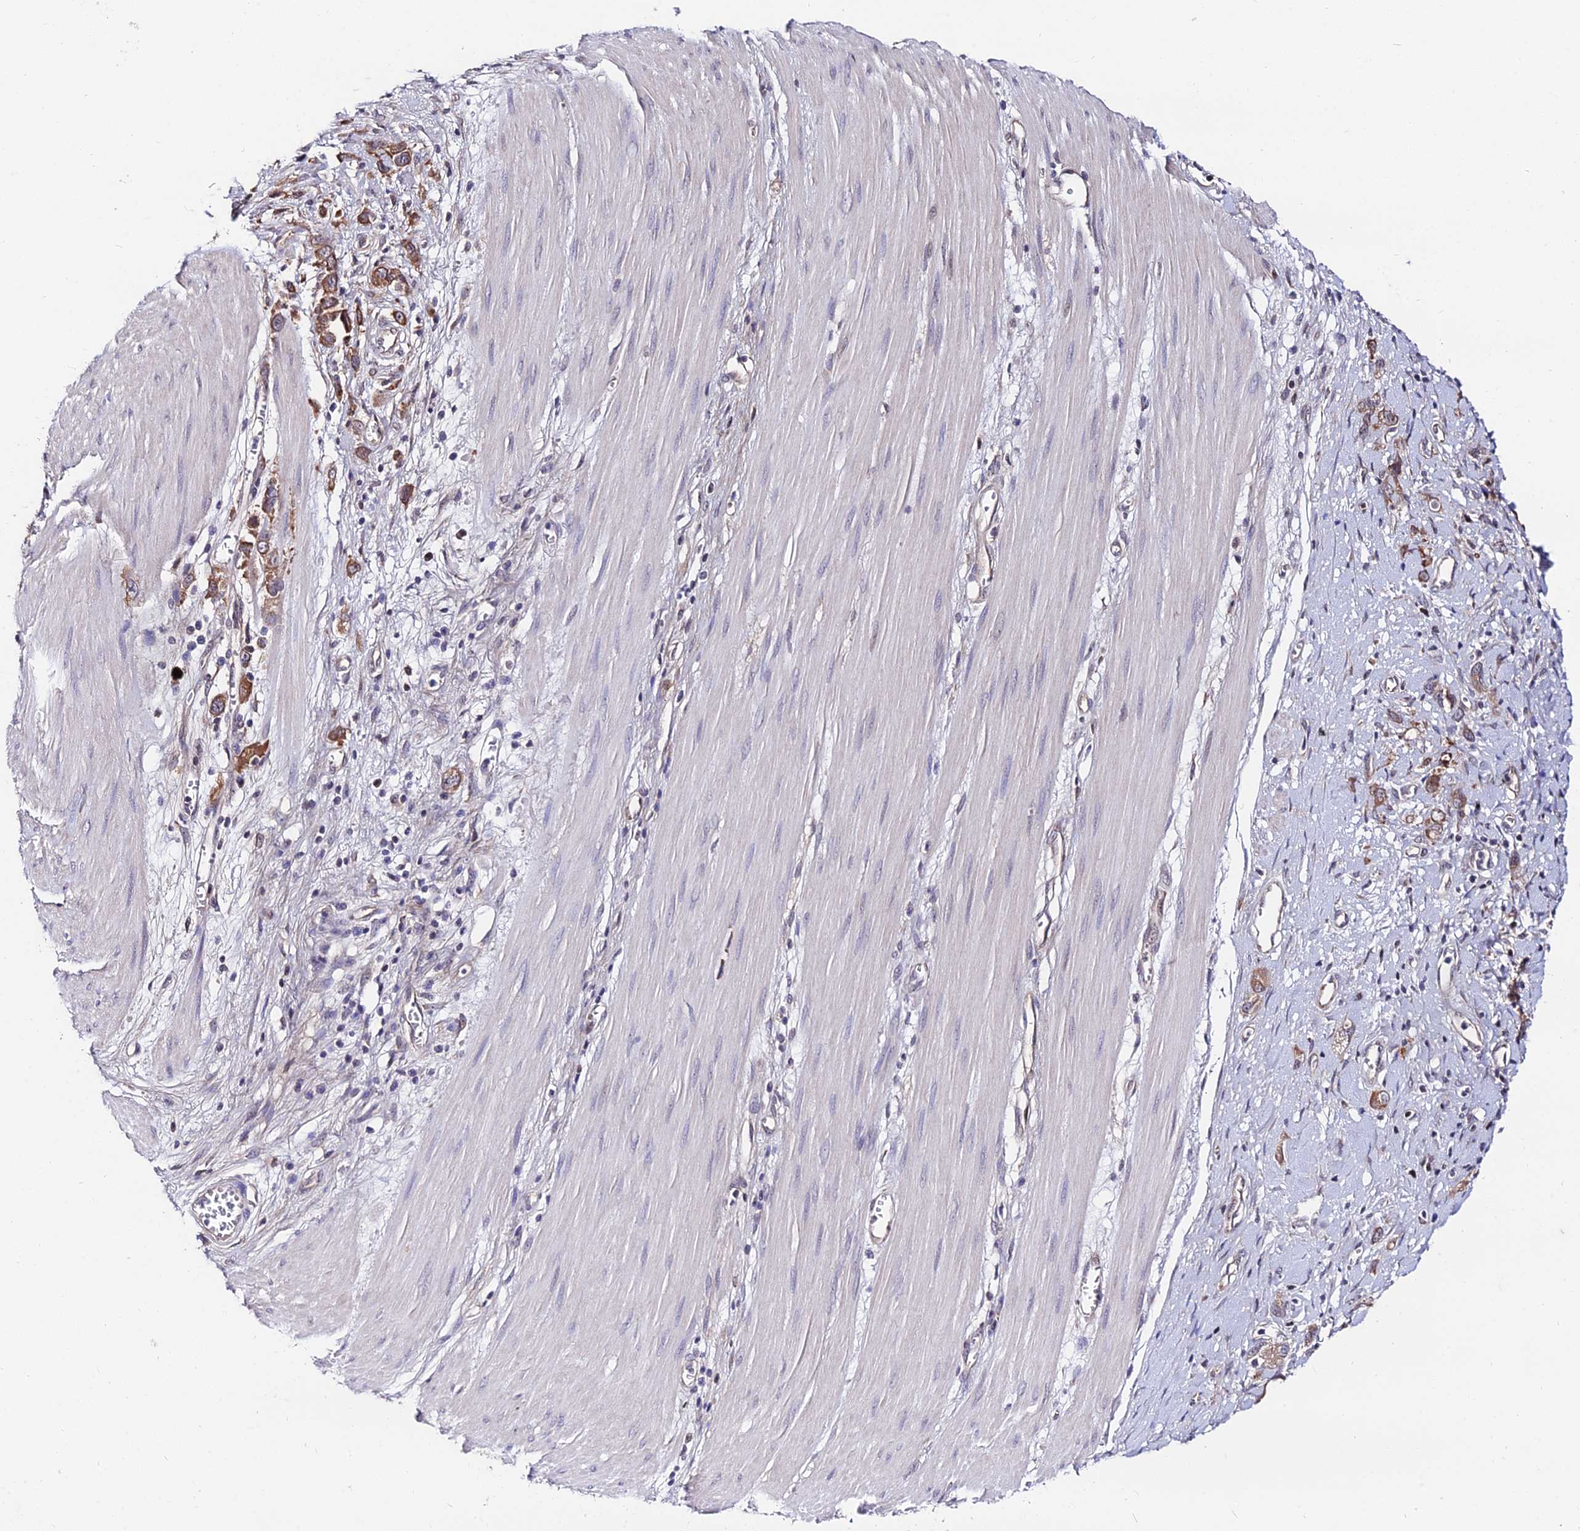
{"staining": {"intensity": "moderate", "quantity": ">75%", "location": "cytoplasmic/membranous"}, "tissue": "stomach cancer", "cell_type": "Tumor cells", "image_type": "cancer", "snomed": [{"axis": "morphology", "description": "Adenocarcinoma, NOS"}, {"axis": "topography", "description": "Stomach"}], "caption": "Brown immunohistochemical staining in human adenocarcinoma (stomach) demonstrates moderate cytoplasmic/membranous positivity in approximately >75% of tumor cells. (Brightfield microscopy of DAB IHC at high magnification).", "gene": "INPP4A", "patient": {"sex": "female", "age": 76}}